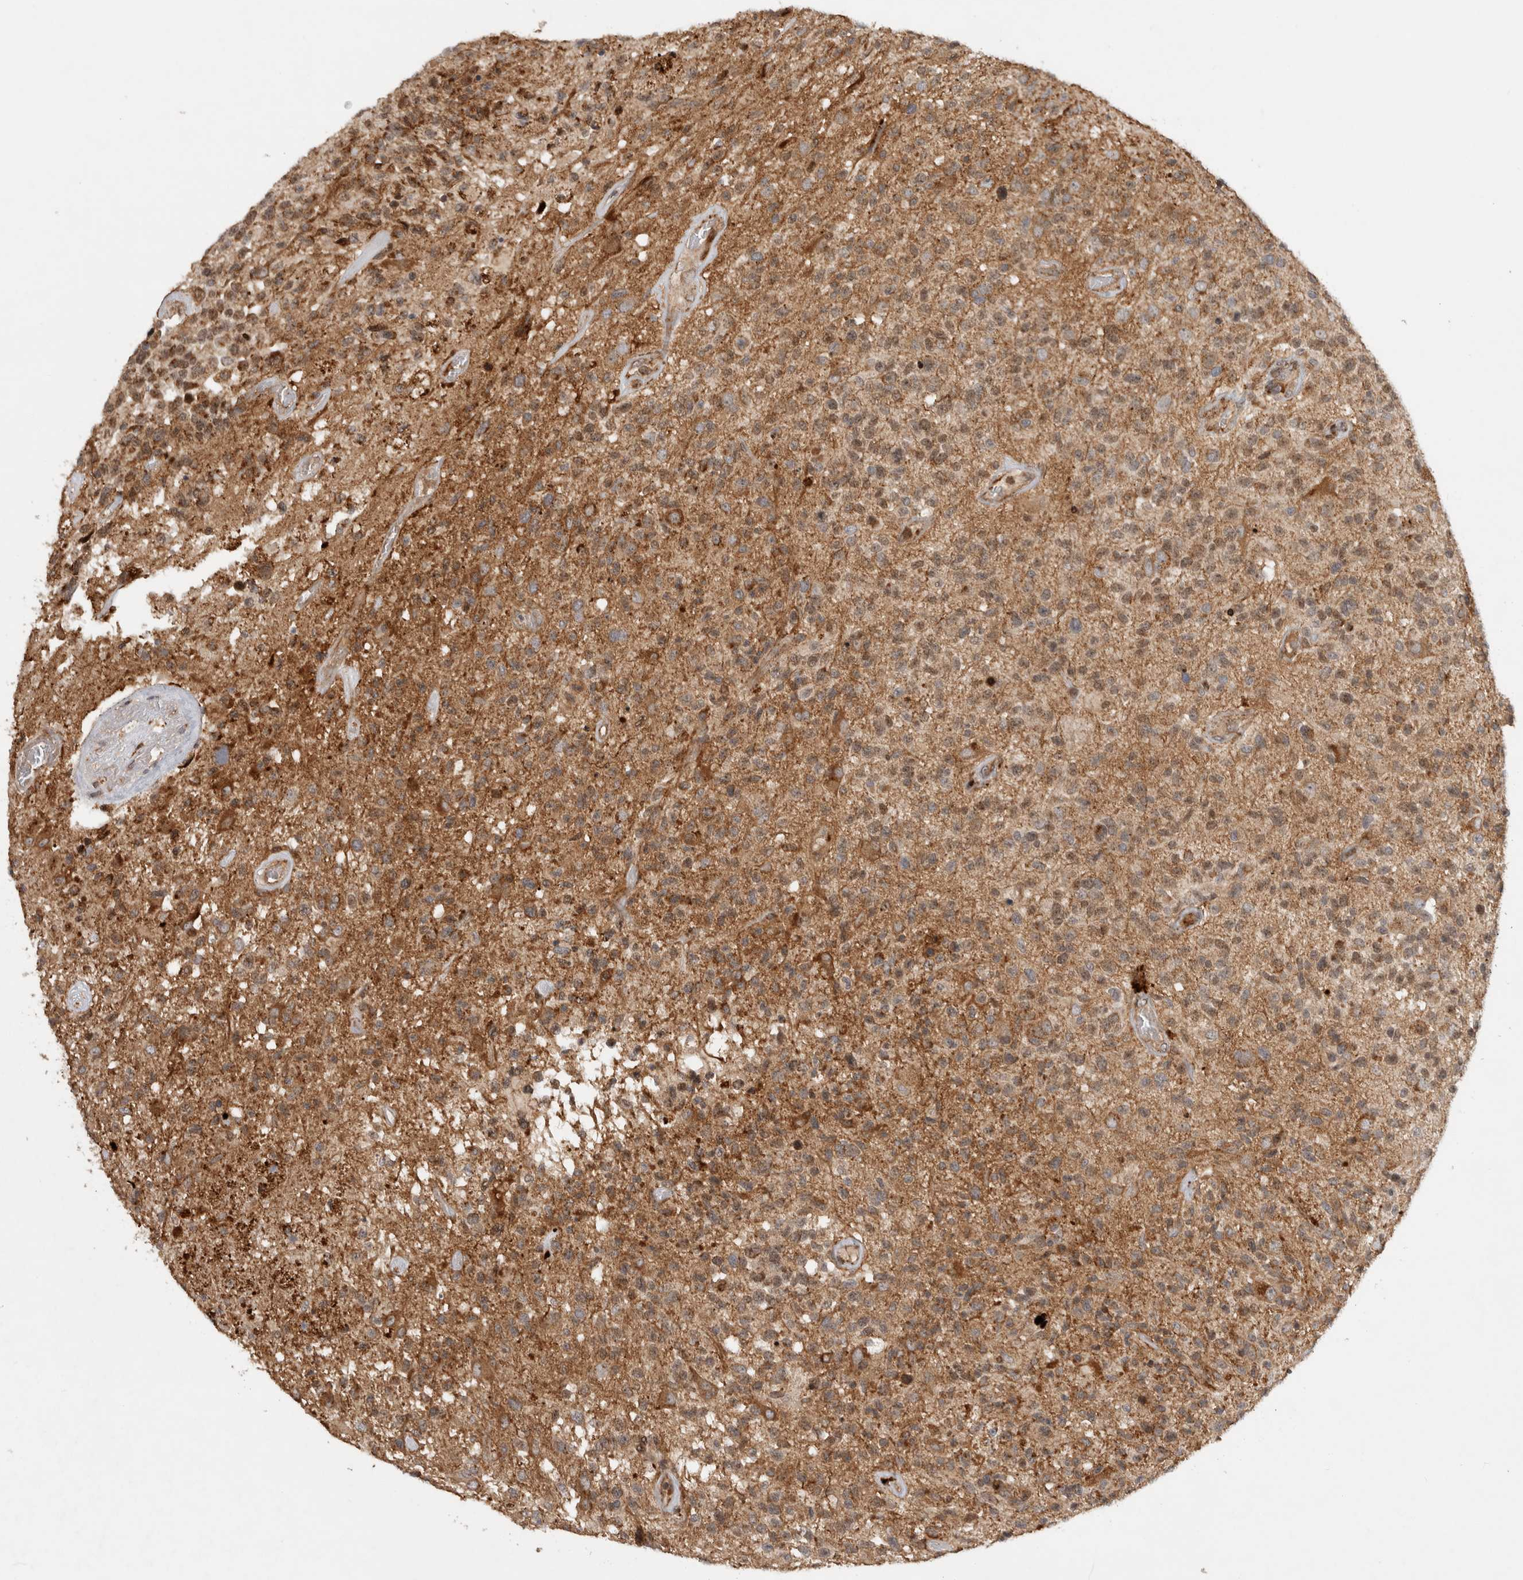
{"staining": {"intensity": "weak", "quantity": ">75%", "location": "cytoplasmic/membranous,nuclear"}, "tissue": "glioma", "cell_type": "Tumor cells", "image_type": "cancer", "snomed": [{"axis": "morphology", "description": "Glioma, malignant, High grade"}, {"axis": "morphology", "description": "Glioblastoma, NOS"}, {"axis": "topography", "description": "Brain"}], "caption": "This is an image of immunohistochemistry (IHC) staining of malignant high-grade glioma, which shows weak positivity in the cytoplasmic/membranous and nuclear of tumor cells.", "gene": "INSRR", "patient": {"sex": "male", "age": 60}}